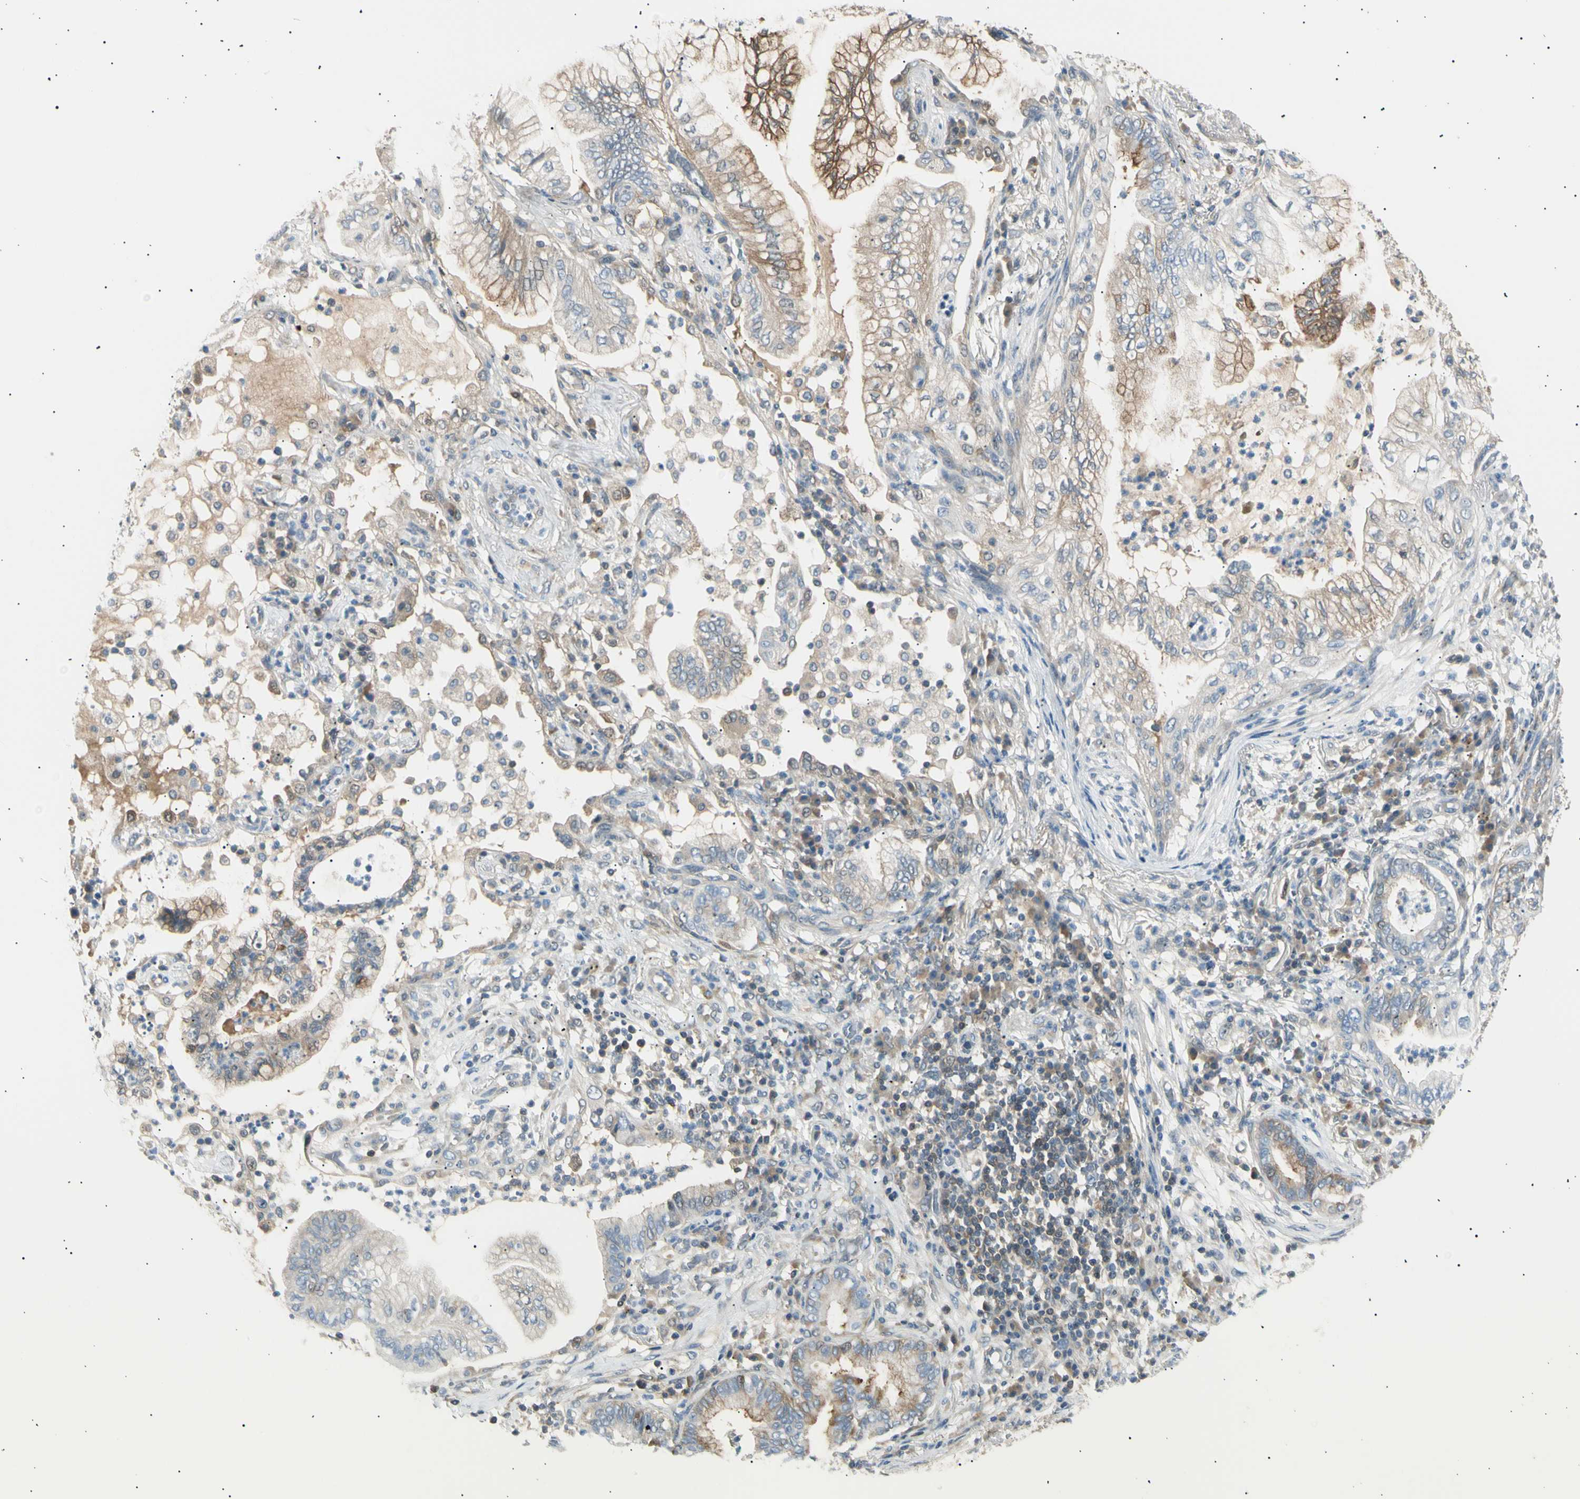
{"staining": {"intensity": "moderate", "quantity": ">75%", "location": "cytoplasmic/membranous"}, "tissue": "lung cancer", "cell_type": "Tumor cells", "image_type": "cancer", "snomed": [{"axis": "morphology", "description": "Normal tissue, NOS"}, {"axis": "morphology", "description": "Adenocarcinoma, NOS"}, {"axis": "topography", "description": "Bronchus"}, {"axis": "topography", "description": "Lung"}], "caption": "Tumor cells display medium levels of moderate cytoplasmic/membranous staining in approximately >75% of cells in human lung adenocarcinoma.", "gene": "LHPP", "patient": {"sex": "female", "age": 70}}